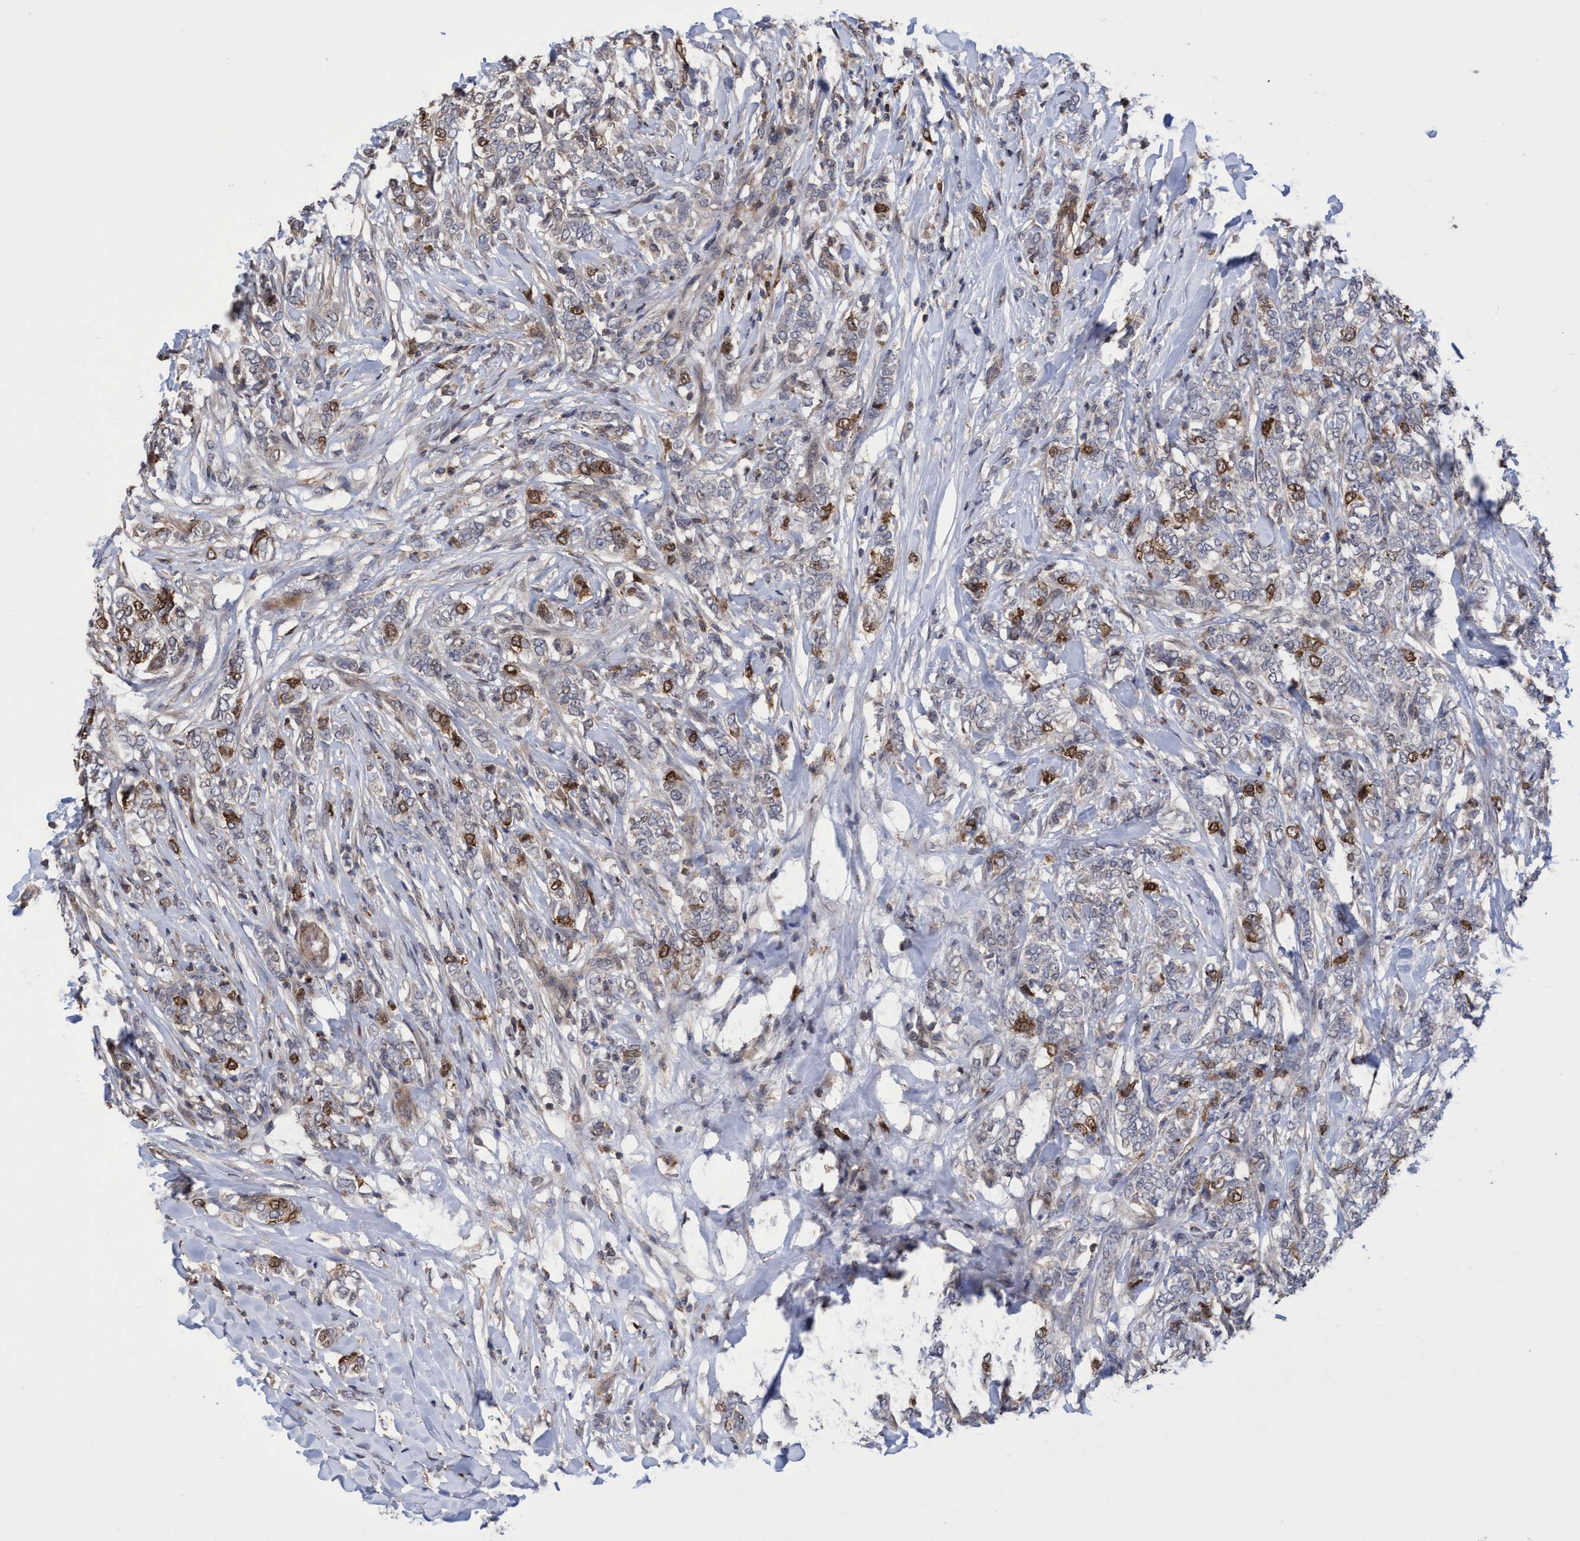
{"staining": {"intensity": "moderate", "quantity": "25%-75%", "location": "cytoplasmic/membranous,nuclear"}, "tissue": "breast cancer", "cell_type": "Tumor cells", "image_type": "cancer", "snomed": [{"axis": "morphology", "description": "Lobular carcinoma"}, {"axis": "topography", "description": "Skin"}, {"axis": "topography", "description": "Breast"}], "caption": "Immunohistochemistry of human lobular carcinoma (breast) exhibits medium levels of moderate cytoplasmic/membranous and nuclear expression in approximately 25%-75% of tumor cells. (Stains: DAB in brown, nuclei in blue, Microscopy: brightfield microscopy at high magnification).", "gene": "SLBP", "patient": {"sex": "female", "age": 46}}